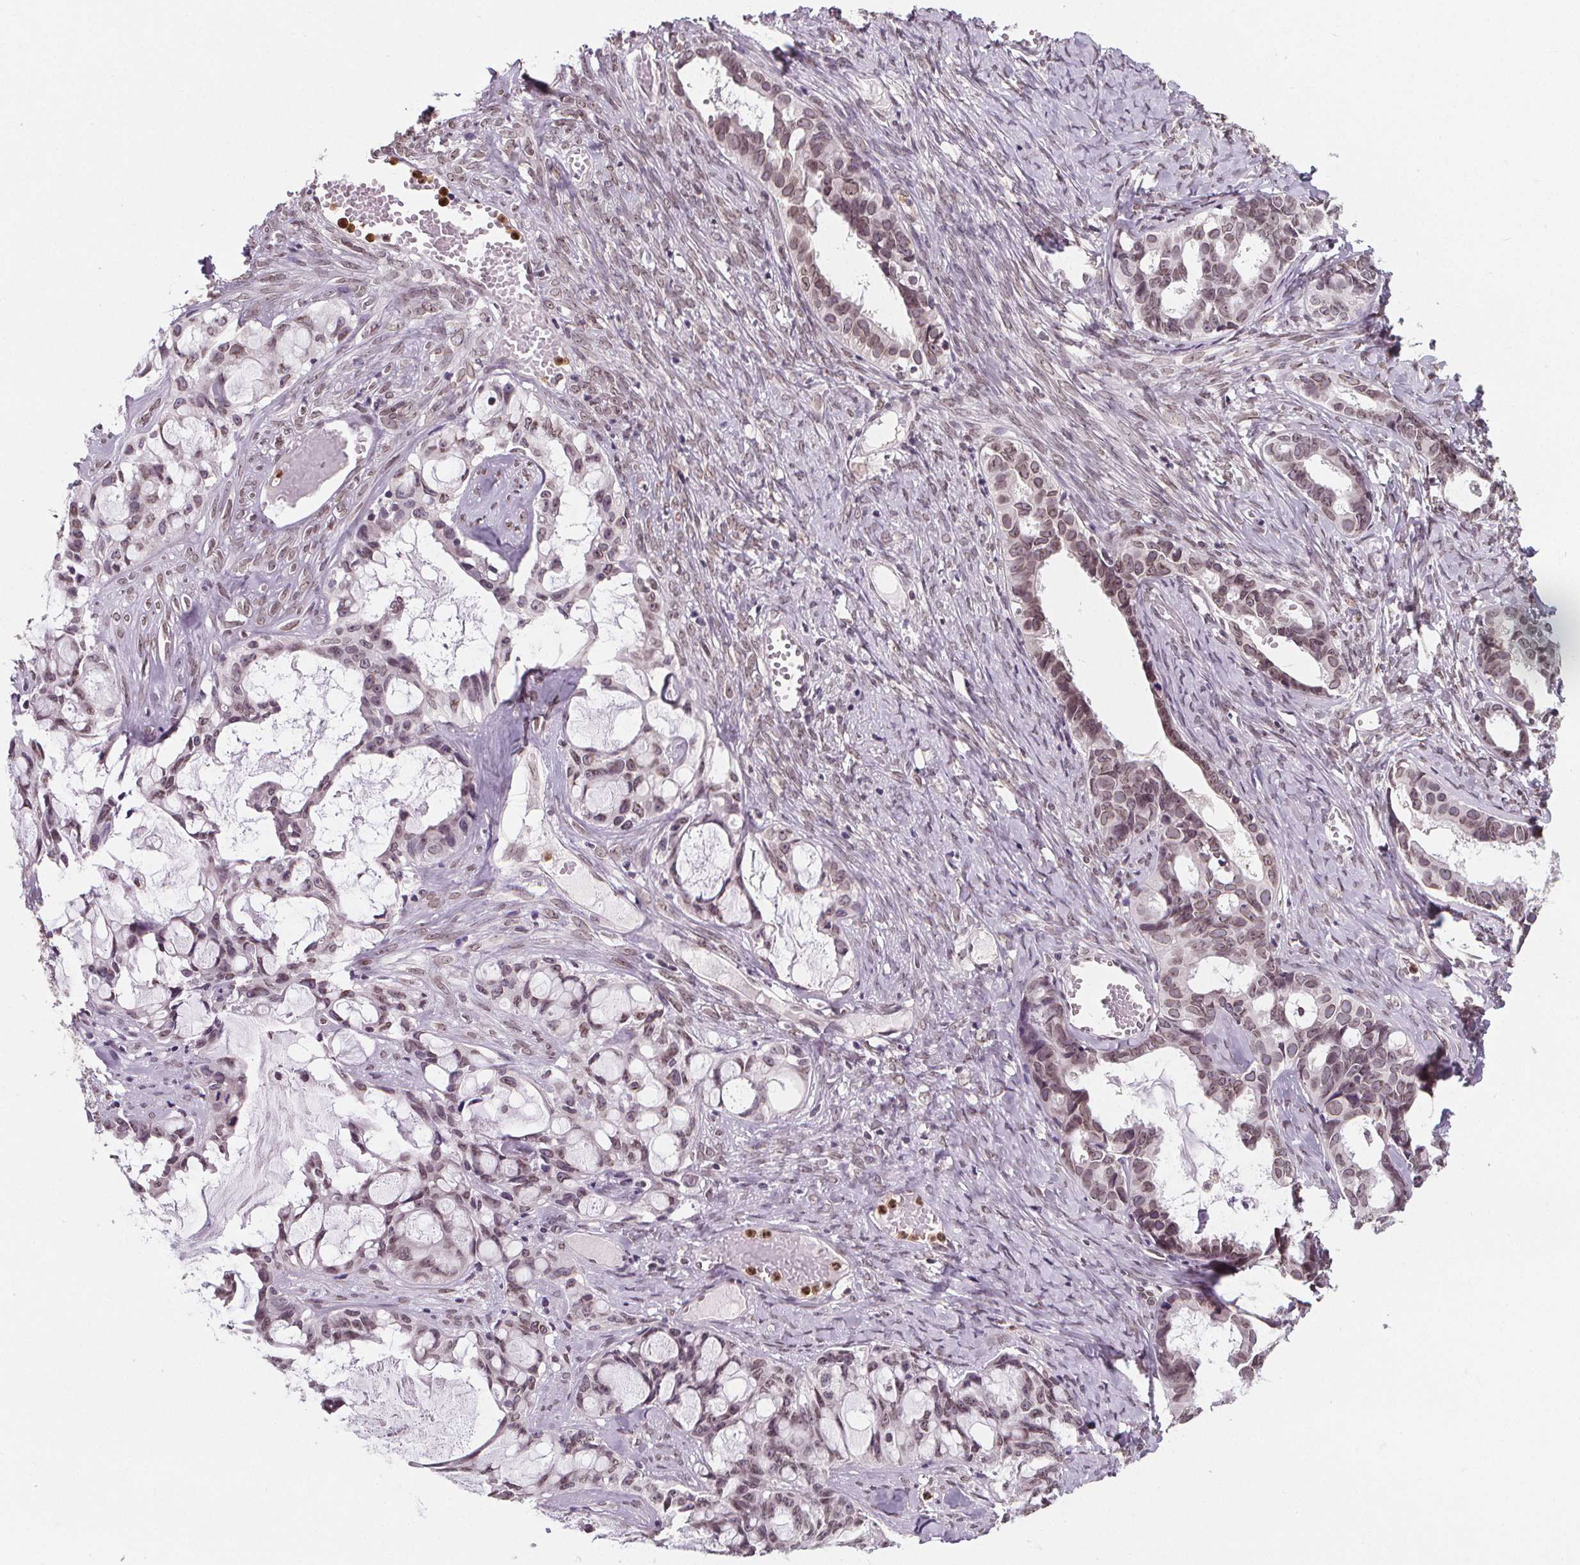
{"staining": {"intensity": "weak", "quantity": ">75%", "location": "cytoplasmic/membranous,nuclear"}, "tissue": "ovarian cancer", "cell_type": "Tumor cells", "image_type": "cancer", "snomed": [{"axis": "morphology", "description": "Cystadenocarcinoma, serous, NOS"}, {"axis": "topography", "description": "Ovary"}], "caption": "Protein expression analysis of ovarian cancer exhibits weak cytoplasmic/membranous and nuclear staining in about >75% of tumor cells.", "gene": "TTC39C", "patient": {"sex": "female", "age": 69}}